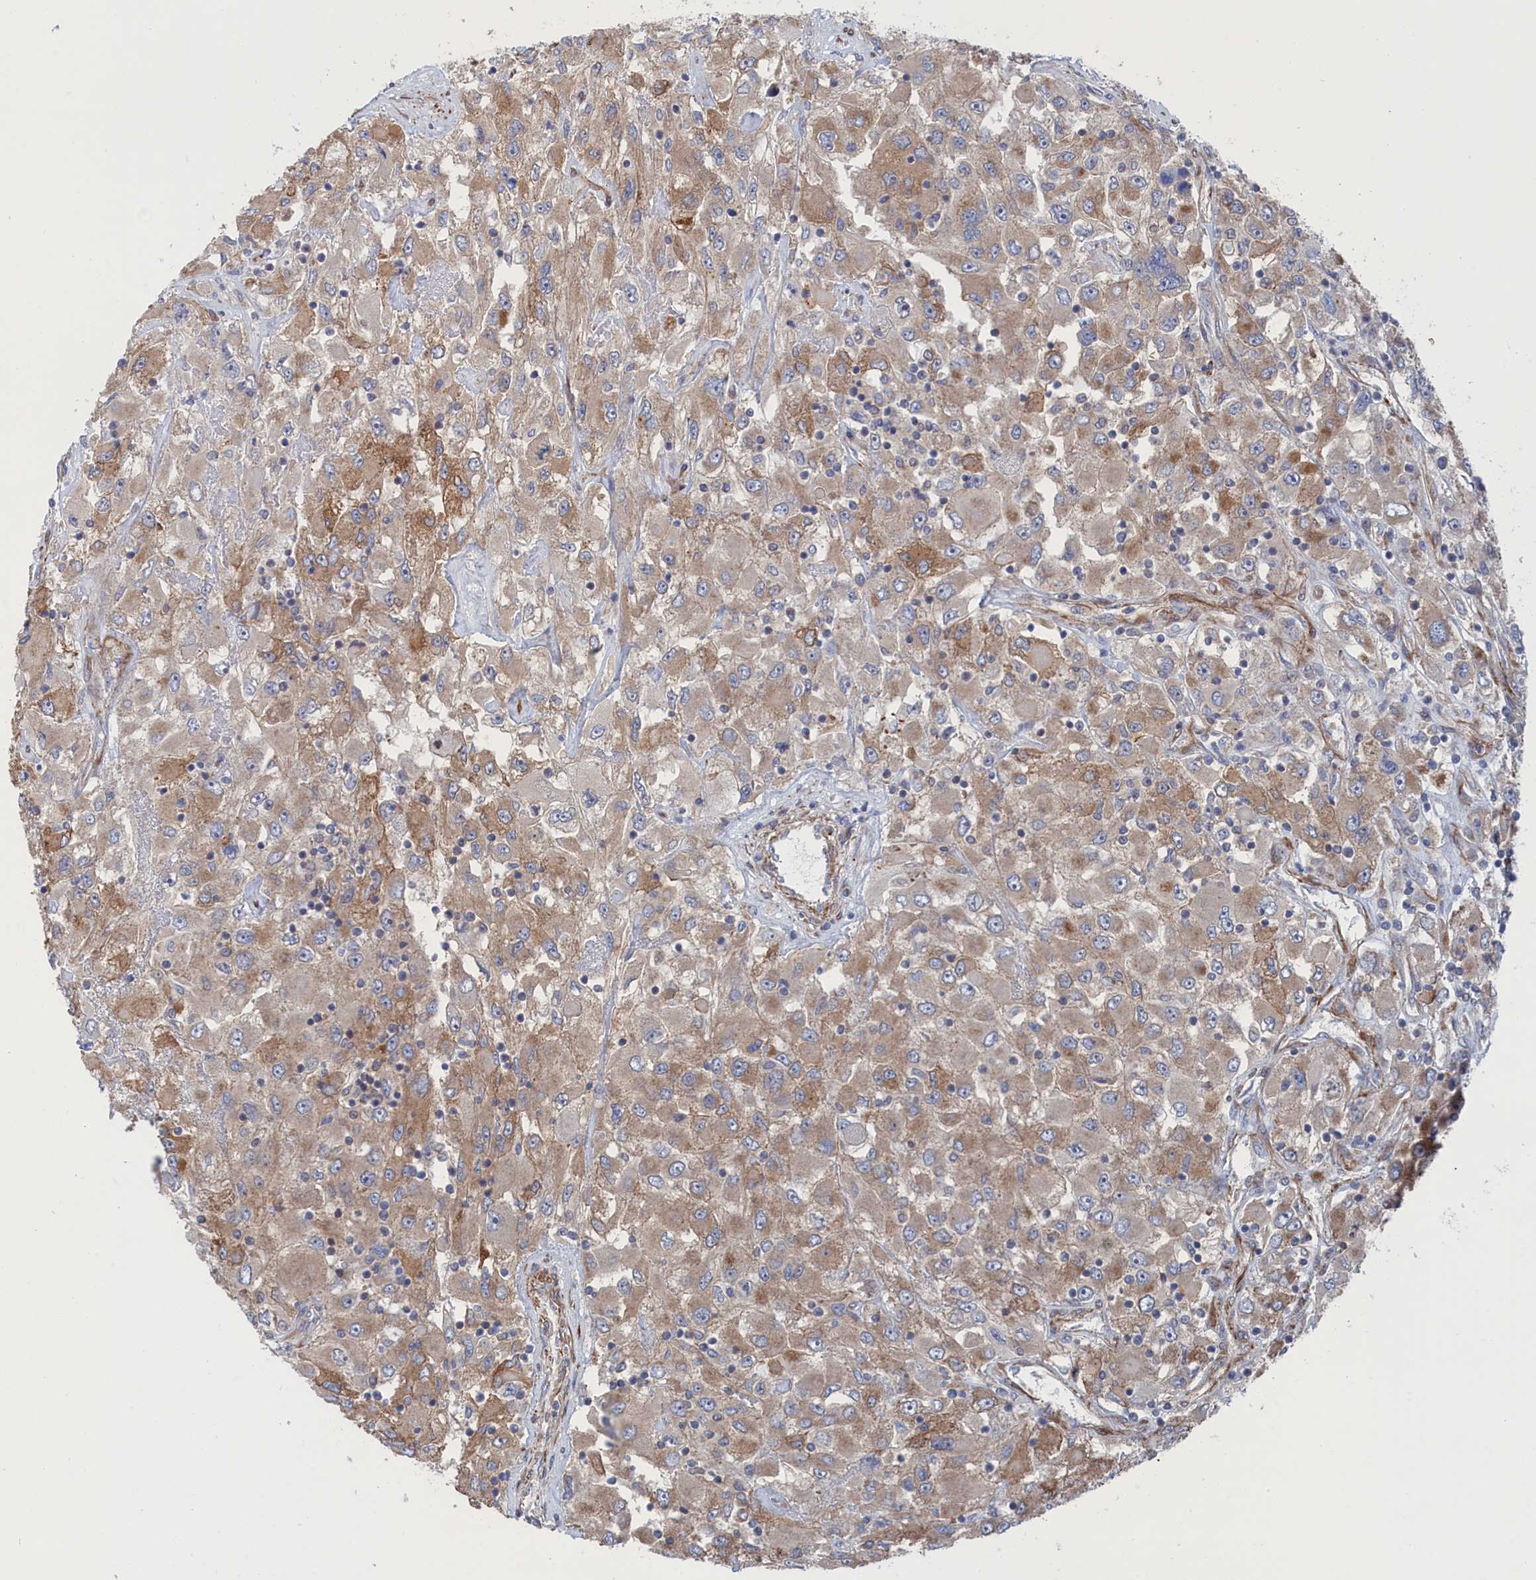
{"staining": {"intensity": "moderate", "quantity": "25%-75%", "location": "cytoplasmic/membranous"}, "tissue": "renal cancer", "cell_type": "Tumor cells", "image_type": "cancer", "snomed": [{"axis": "morphology", "description": "Adenocarcinoma, NOS"}, {"axis": "topography", "description": "Kidney"}], "caption": "Renal cancer tissue demonstrates moderate cytoplasmic/membranous expression in approximately 25%-75% of tumor cells, visualized by immunohistochemistry.", "gene": "FILIP1L", "patient": {"sex": "female", "age": 52}}